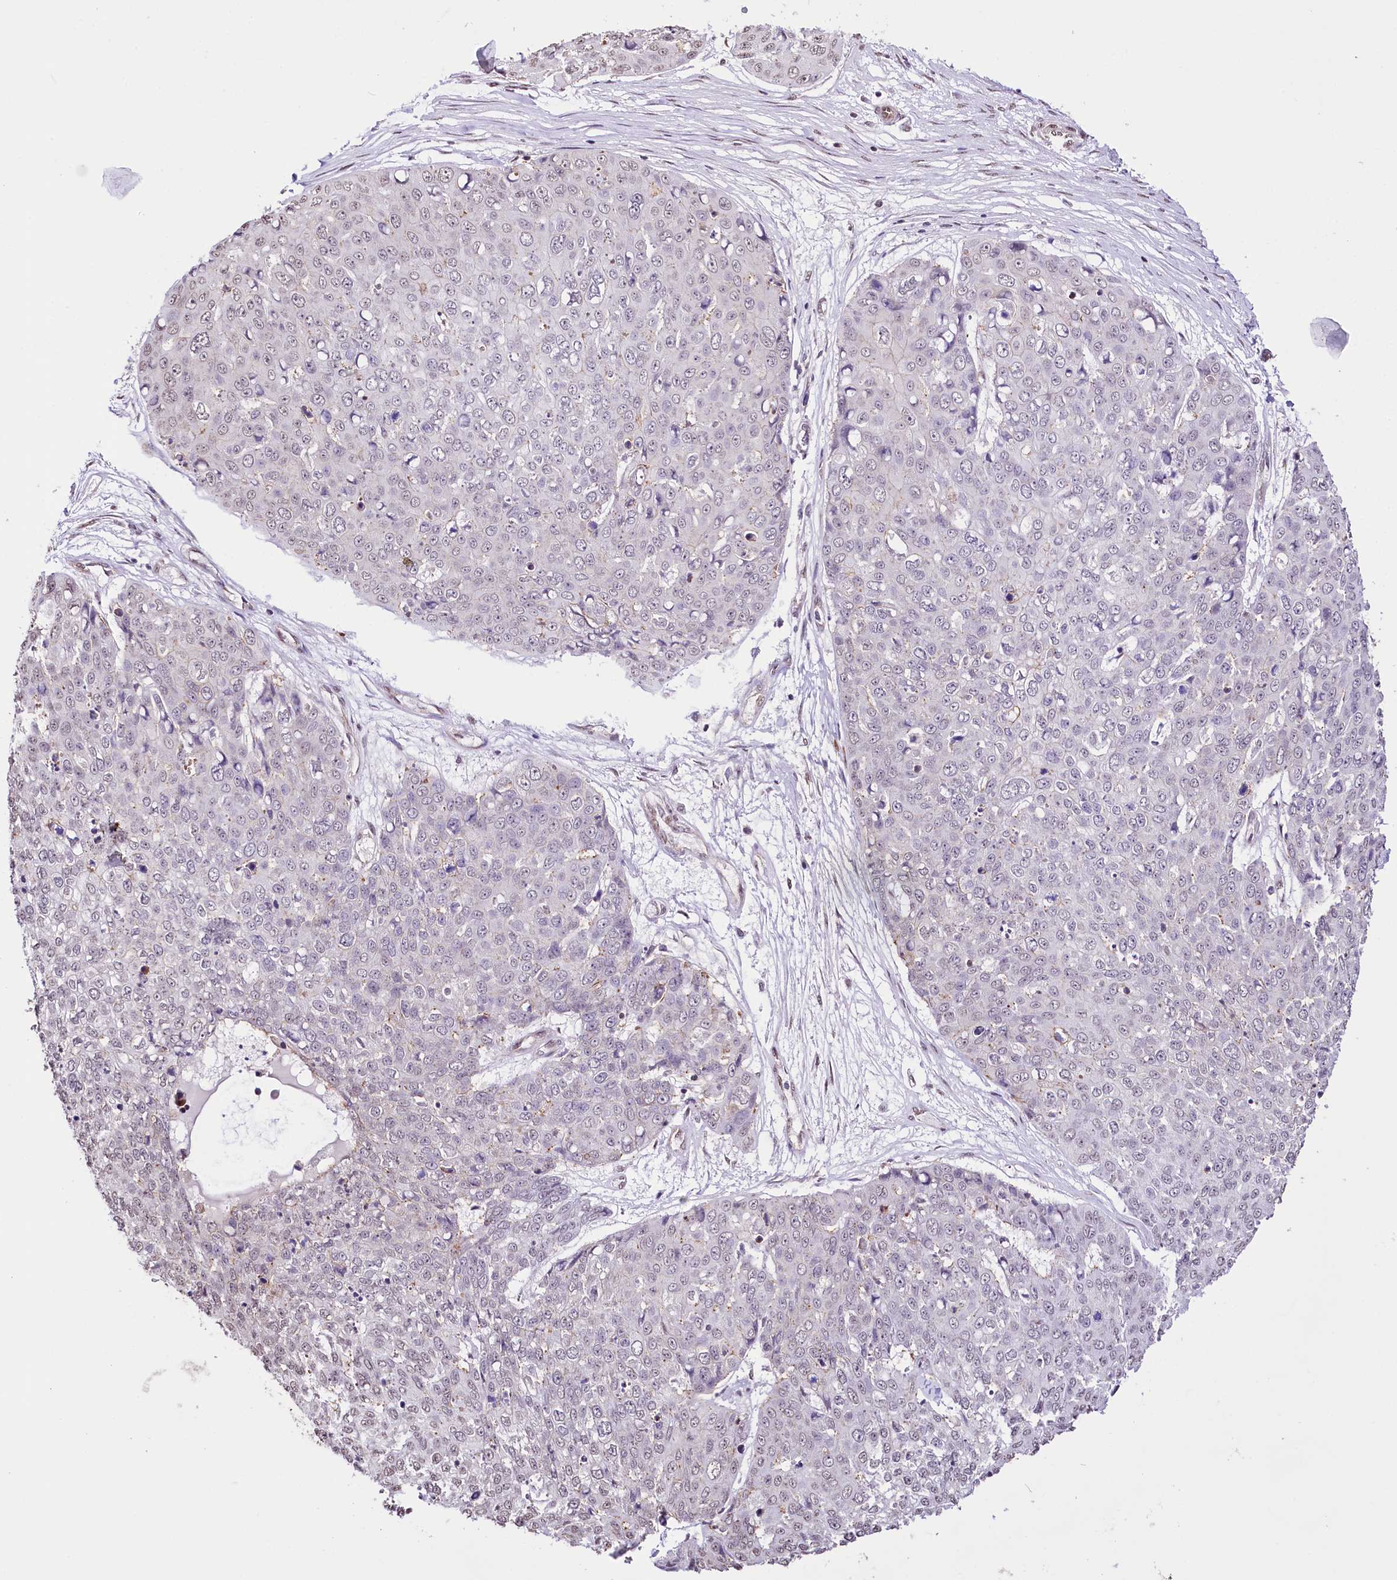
{"staining": {"intensity": "negative", "quantity": "none", "location": "none"}, "tissue": "skin cancer", "cell_type": "Tumor cells", "image_type": "cancer", "snomed": [{"axis": "morphology", "description": "Squamous cell carcinoma, NOS"}, {"axis": "topography", "description": "Skin"}], "caption": "A photomicrograph of skin cancer stained for a protein displays no brown staining in tumor cells.", "gene": "ST7", "patient": {"sex": "male", "age": 71}}